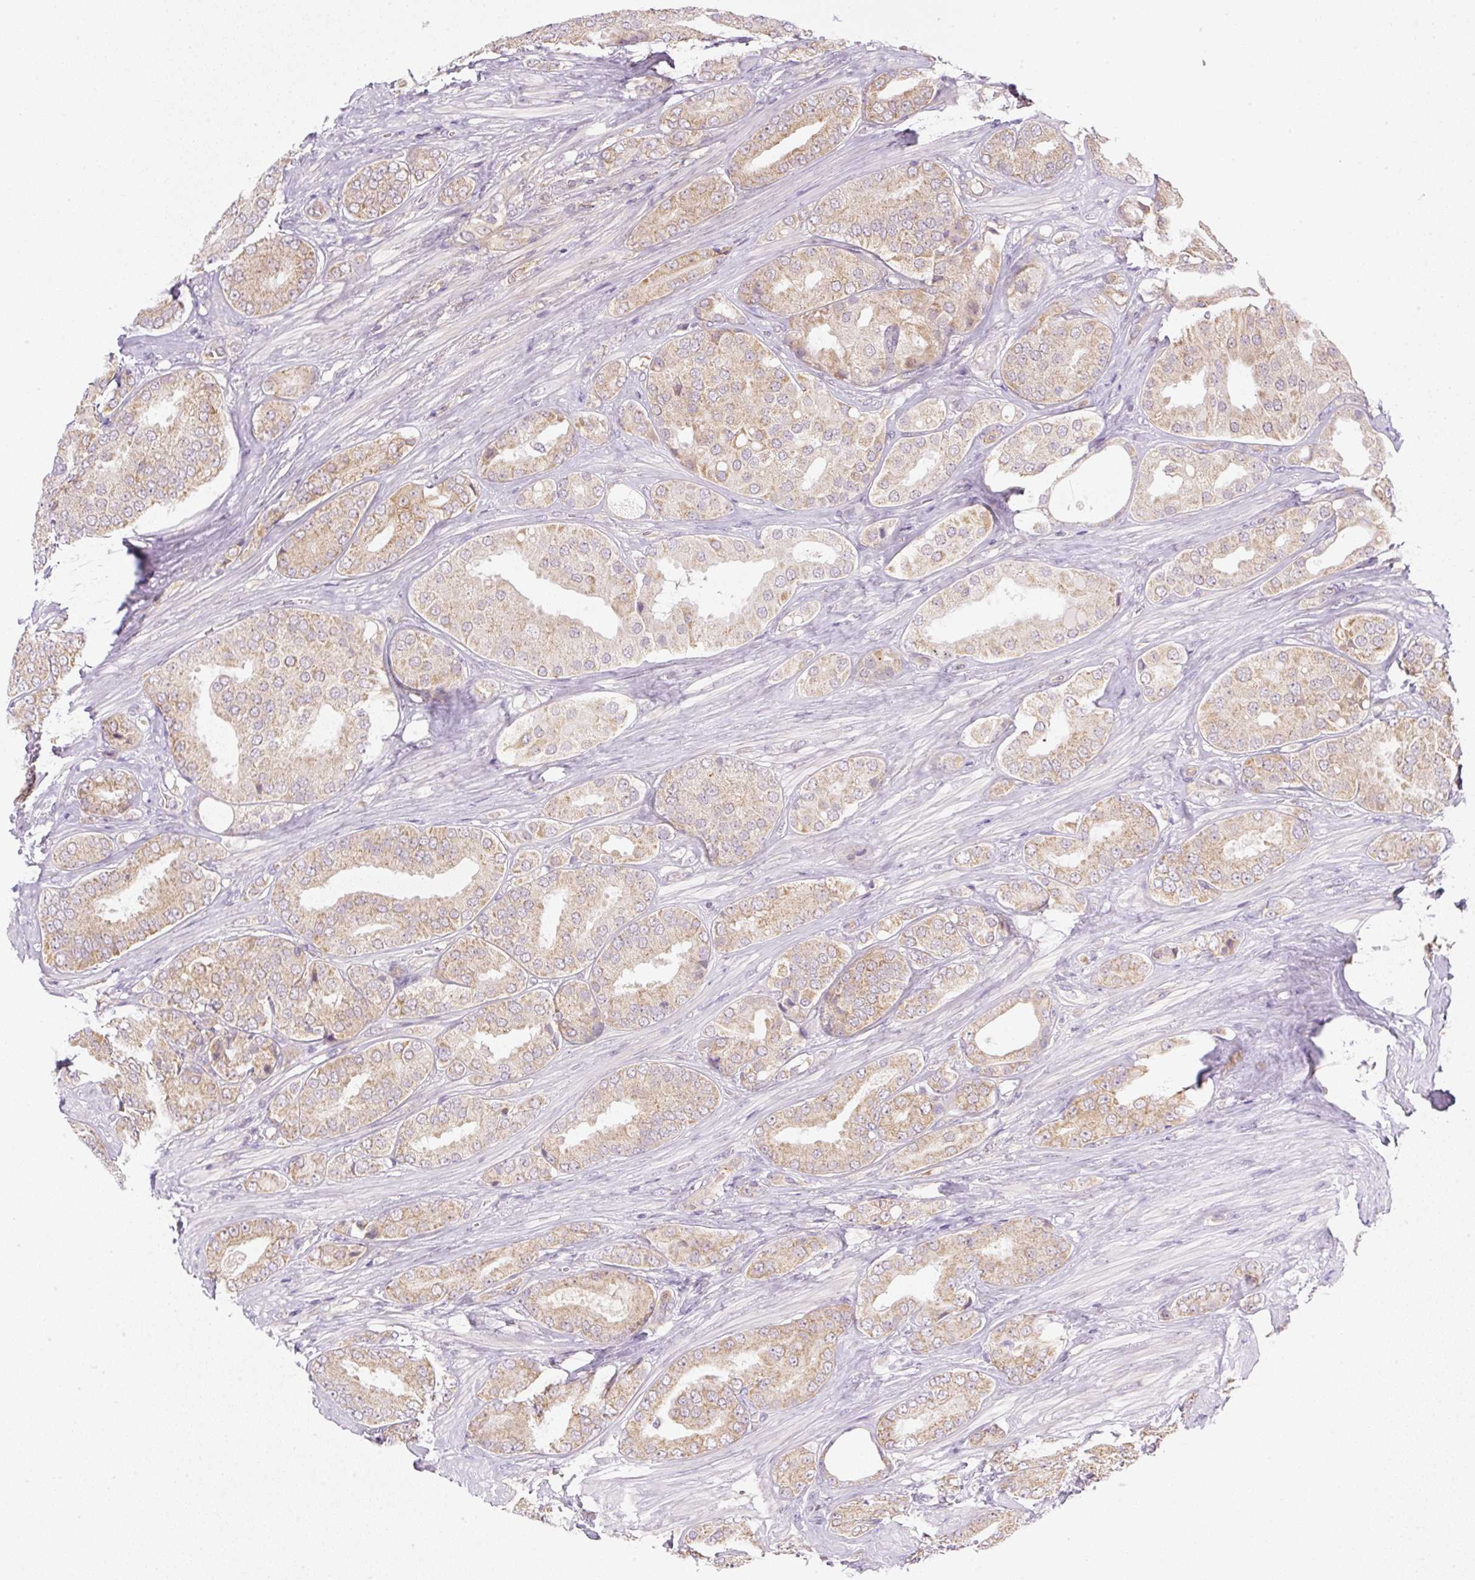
{"staining": {"intensity": "moderate", "quantity": ">75%", "location": "cytoplasmic/membranous"}, "tissue": "prostate cancer", "cell_type": "Tumor cells", "image_type": "cancer", "snomed": [{"axis": "morphology", "description": "Adenocarcinoma, High grade"}, {"axis": "topography", "description": "Prostate"}], "caption": "Prostate cancer (high-grade adenocarcinoma) stained for a protein (brown) displays moderate cytoplasmic/membranous positive expression in about >75% of tumor cells.", "gene": "OMA1", "patient": {"sex": "male", "age": 63}}